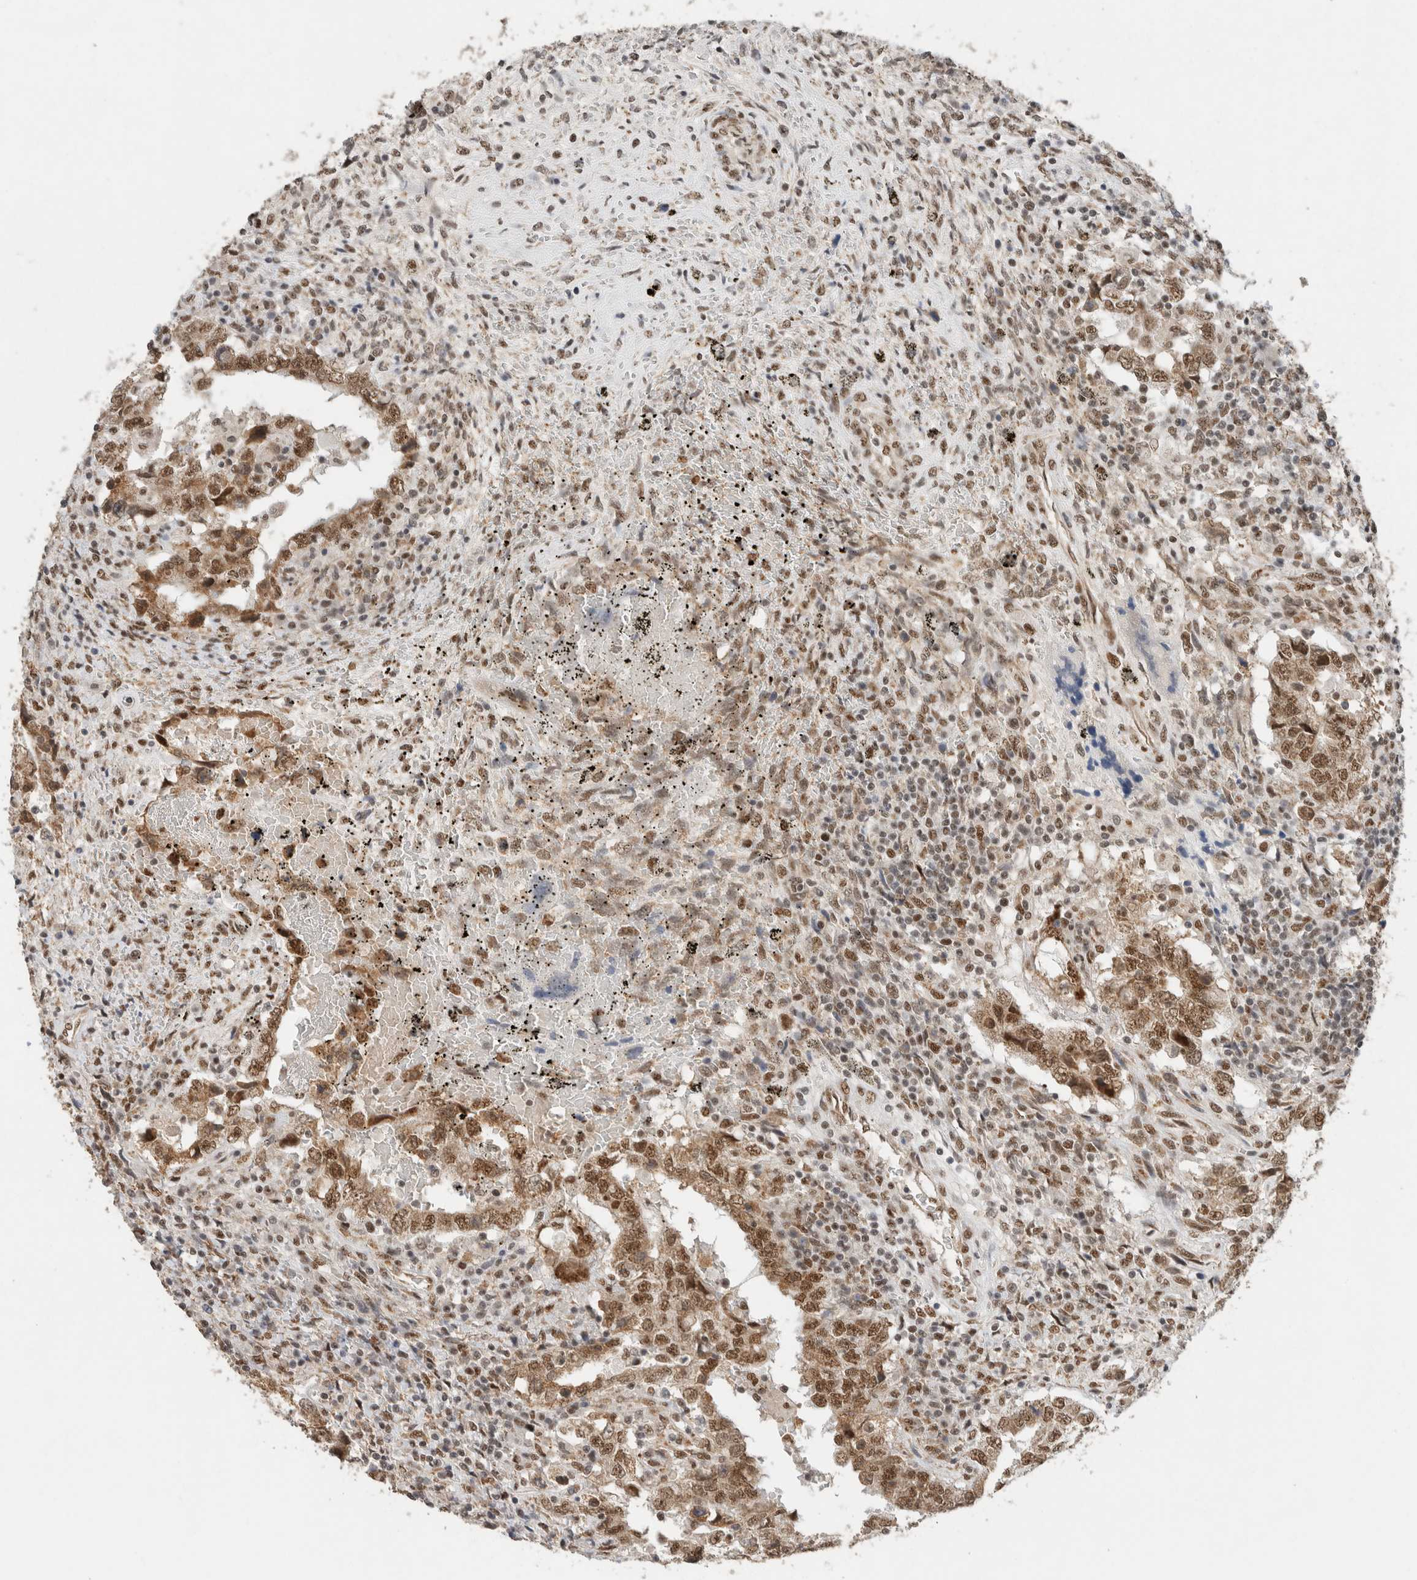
{"staining": {"intensity": "moderate", "quantity": ">75%", "location": "nuclear"}, "tissue": "testis cancer", "cell_type": "Tumor cells", "image_type": "cancer", "snomed": [{"axis": "morphology", "description": "Carcinoma, Embryonal, NOS"}, {"axis": "topography", "description": "Testis"}], "caption": "Protein analysis of testis cancer tissue reveals moderate nuclear expression in approximately >75% of tumor cells.", "gene": "DDX42", "patient": {"sex": "male", "age": 26}}